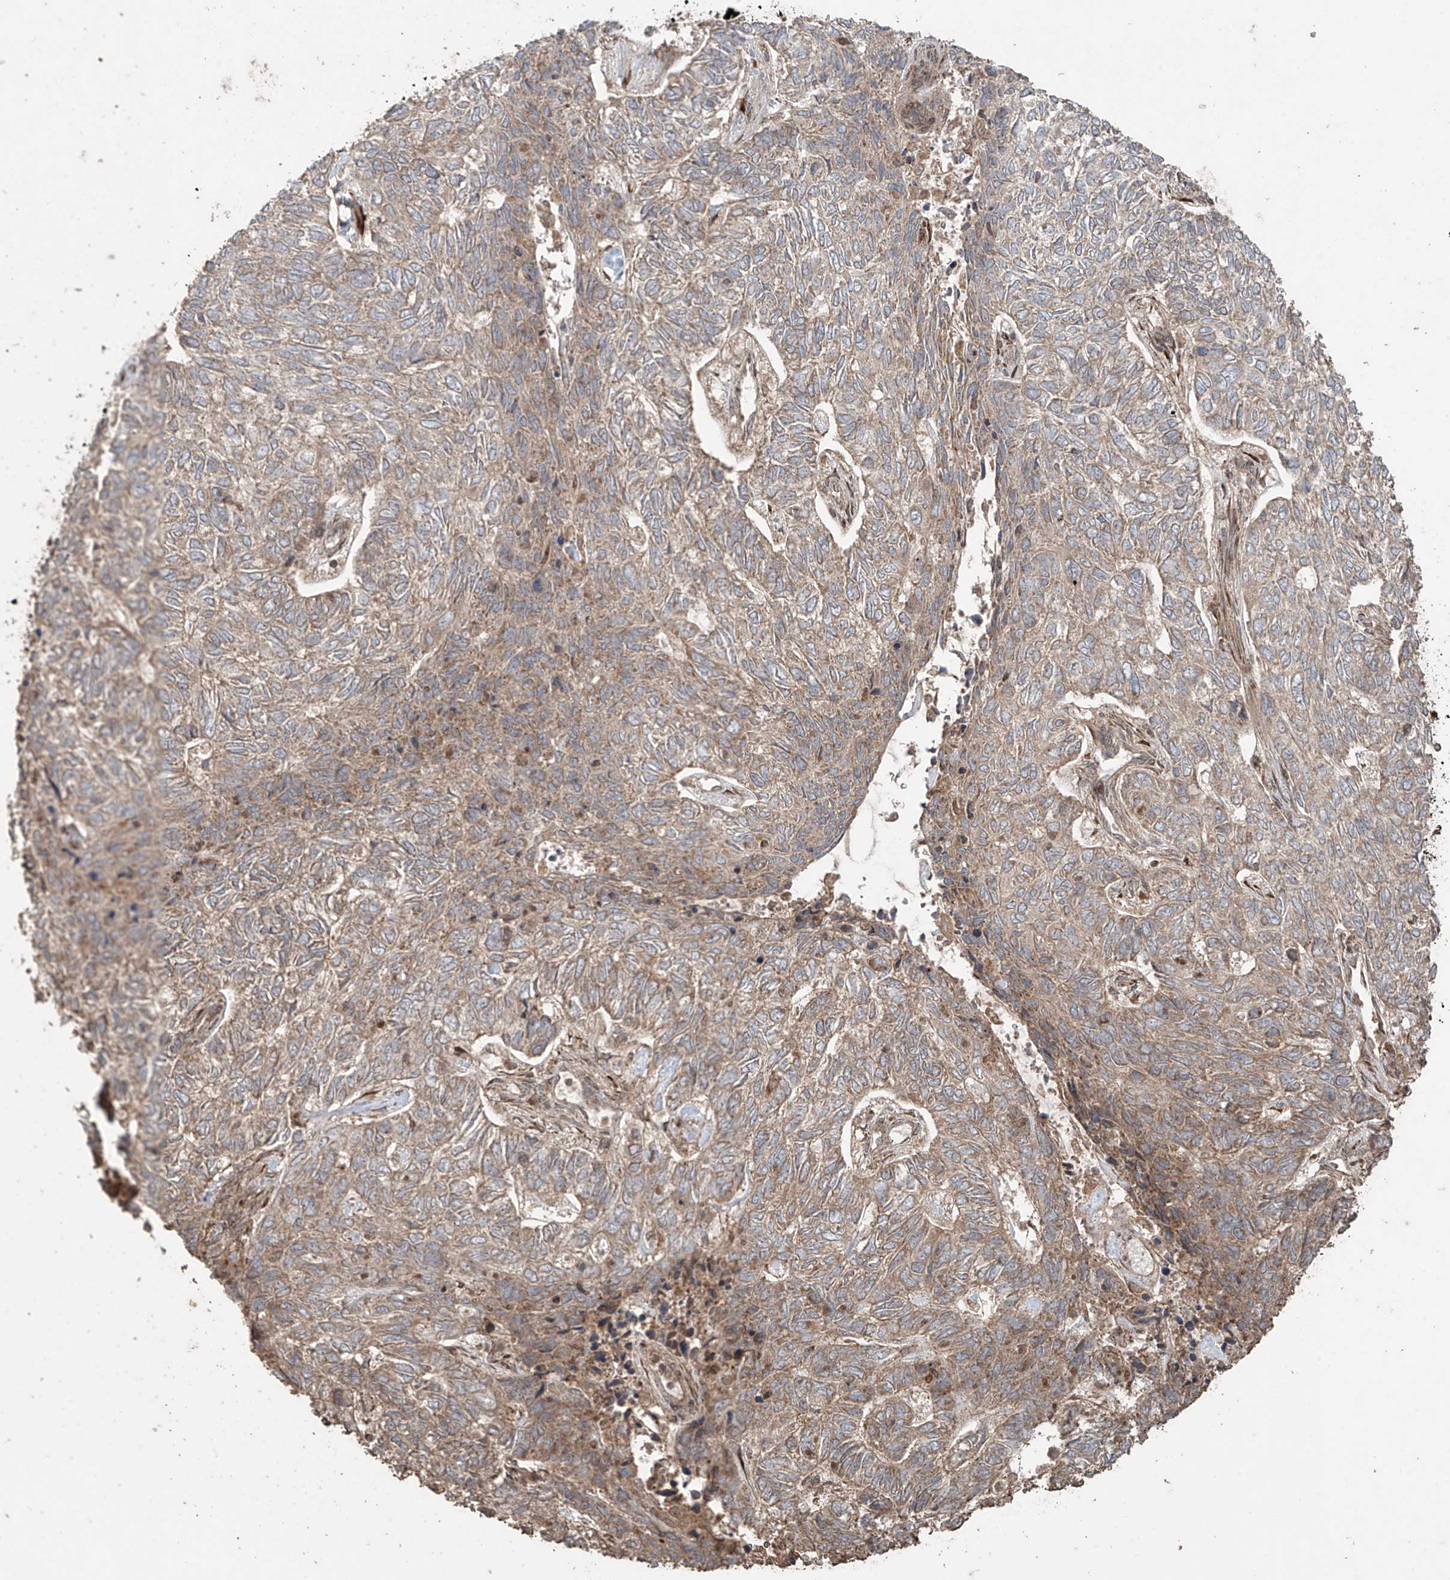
{"staining": {"intensity": "weak", "quantity": ">75%", "location": "cytoplasmic/membranous"}, "tissue": "skin cancer", "cell_type": "Tumor cells", "image_type": "cancer", "snomed": [{"axis": "morphology", "description": "Basal cell carcinoma"}, {"axis": "topography", "description": "Skin"}], "caption": "Immunohistochemistry (IHC) (DAB) staining of skin basal cell carcinoma demonstrates weak cytoplasmic/membranous protein expression in about >75% of tumor cells.", "gene": "PGPEP1", "patient": {"sex": "female", "age": 65}}